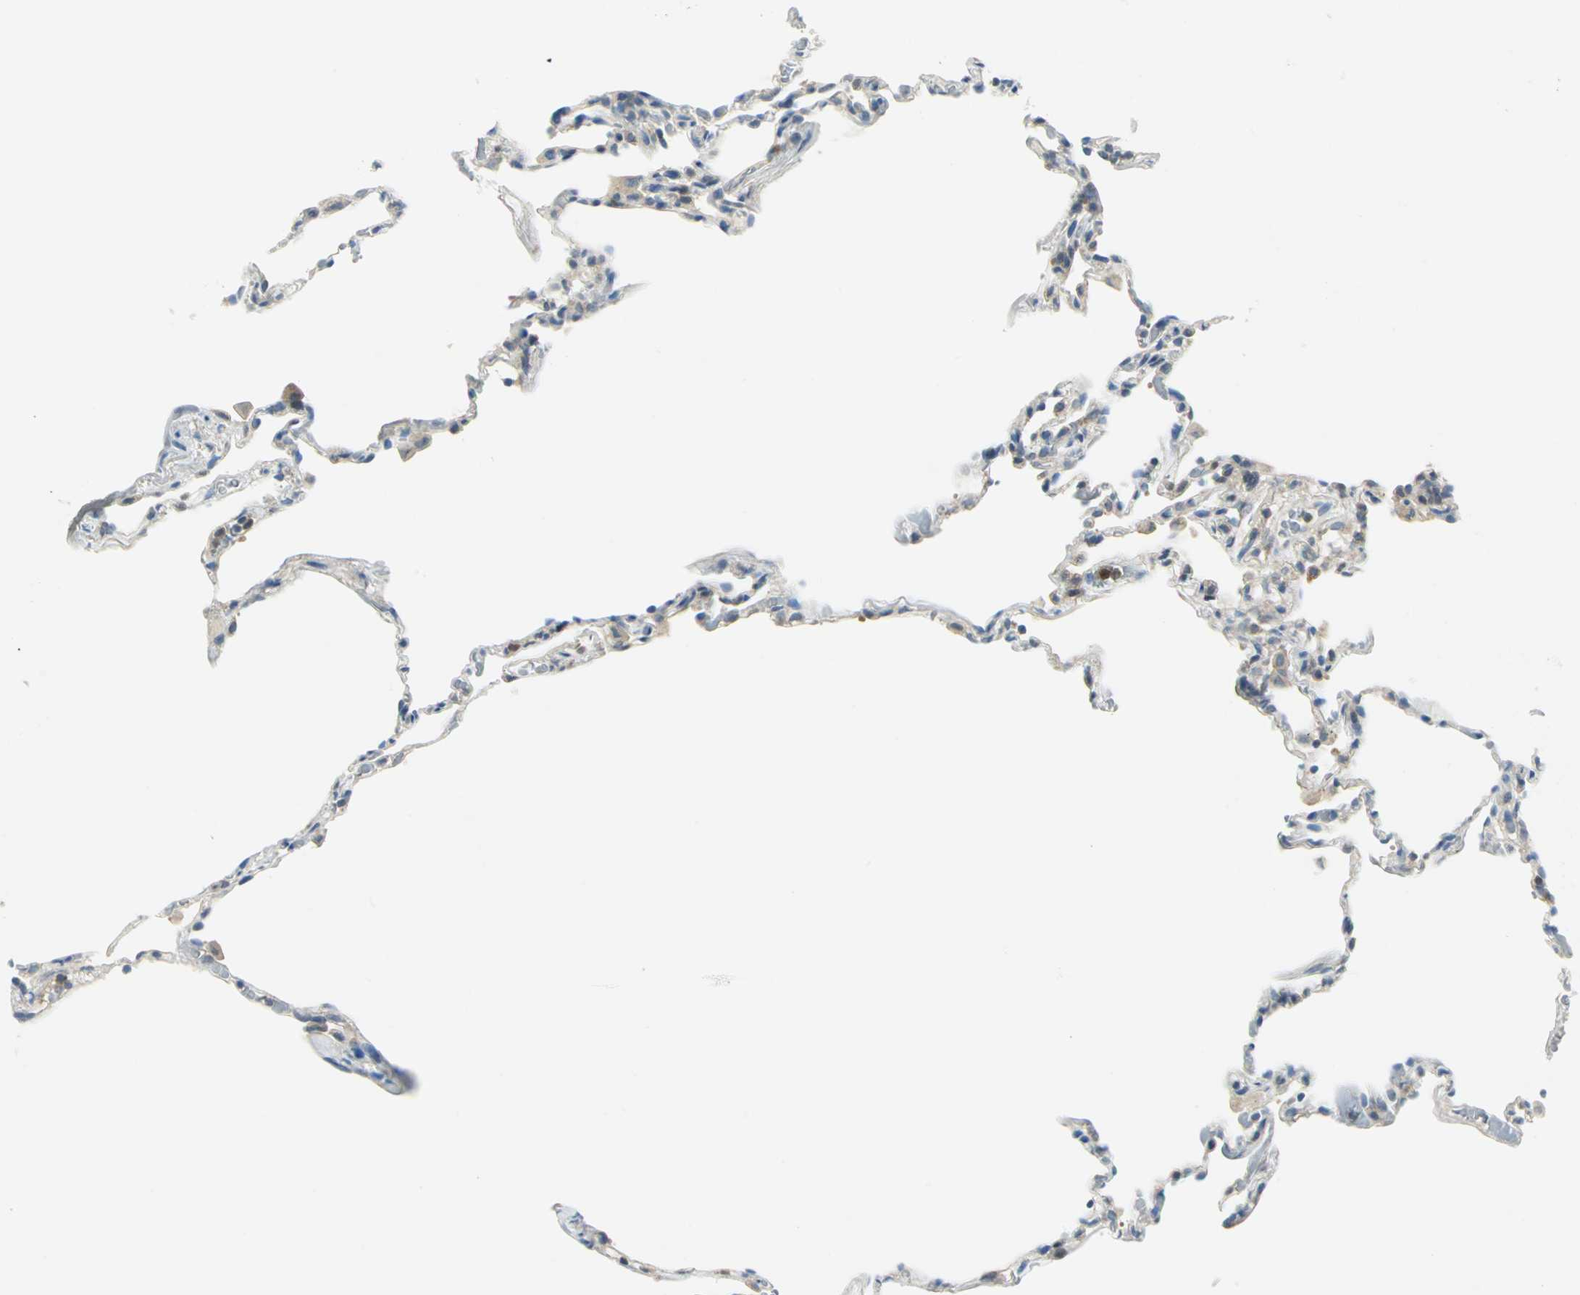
{"staining": {"intensity": "negative", "quantity": "none", "location": "none"}, "tissue": "lung", "cell_type": "Alveolar cells", "image_type": "normal", "snomed": [{"axis": "morphology", "description": "Normal tissue, NOS"}, {"axis": "topography", "description": "Lung"}], "caption": "Immunohistochemistry (IHC) of benign lung displays no expression in alveolar cells.", "gene": "ALDOA", "patient": {"sex": "male", "age": 59}}